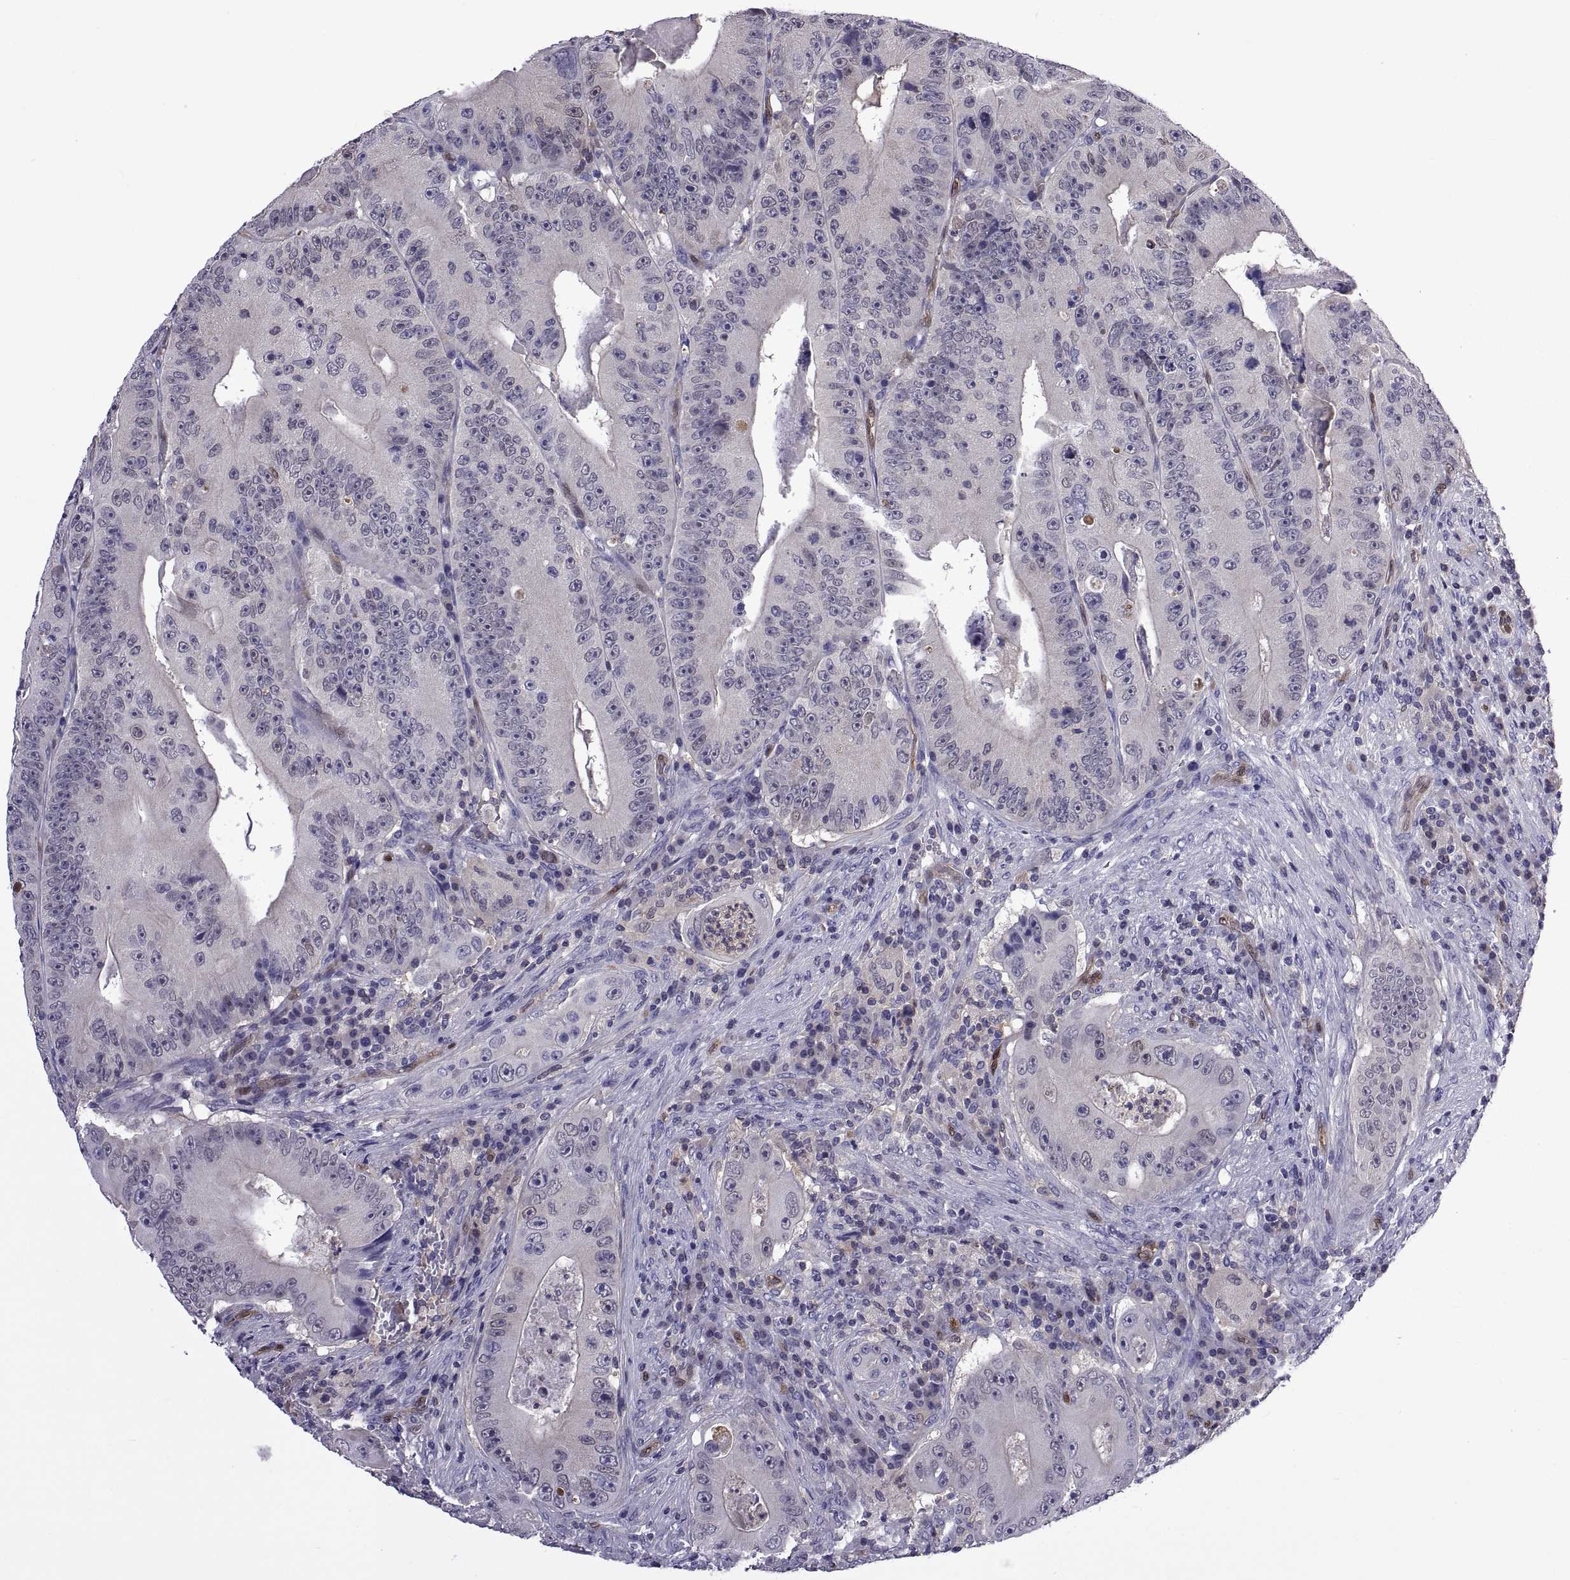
{"staining": {"intensity": "negative", "quantity": "none", "location": "none"}, "tissue": "colorectal cancer", "cell_type": "Tumor cells", "image_type": "cancer", "snomed": [{"axis": "morphology", "description": "Adenocarcinoma, NOS"}, {"axis": "topography", "description": "Colon"}], "caption": "IHC of colorectal cancer (adenocarcinoma) exhibits no staining in tumor cells.", "gene": "LCN9", "patient": {"sex": "female", "age": 86}}